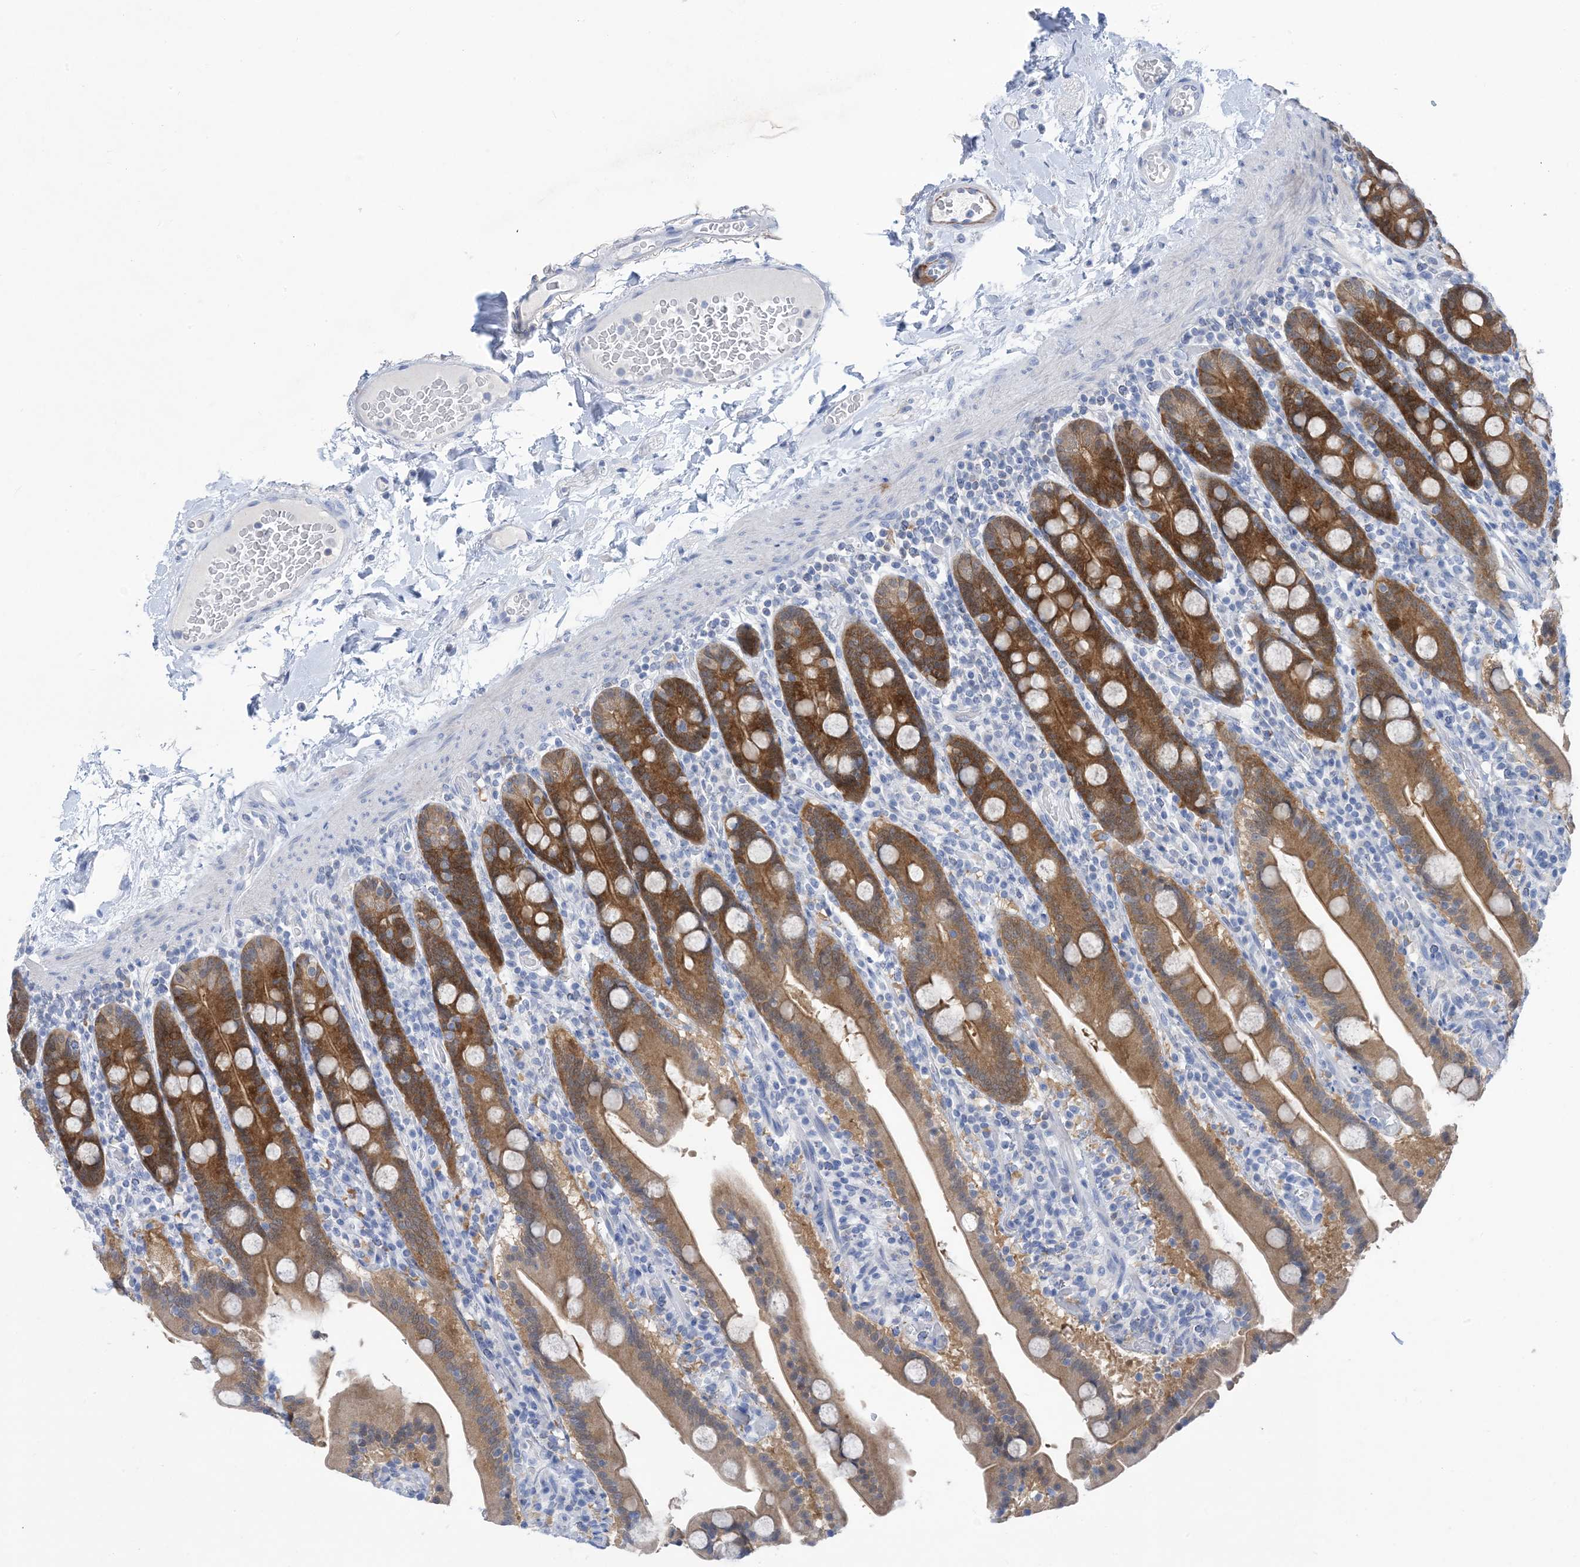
{"staining": {"intensity": "strong", "quantity": "25%-75%", "location": "cytoplasmic/membranous"}, "tissue": "duodenum", "cell_type": "Glandular cells", "image_type": "normal", "snomed": [{"axis": "morphology", "description": "Normal tissue, NOS"}, {"axis": "topography", "description": "Duodenum"}], "caption": "Protein positivity by immunohistochemistry reveals strong cytoplasmic/membranous expression in approximately 25%-75% of glandular cells in normal duodenum.", "gene": "SH3YL1", "patient": {"sex": "male", "age": 55}}